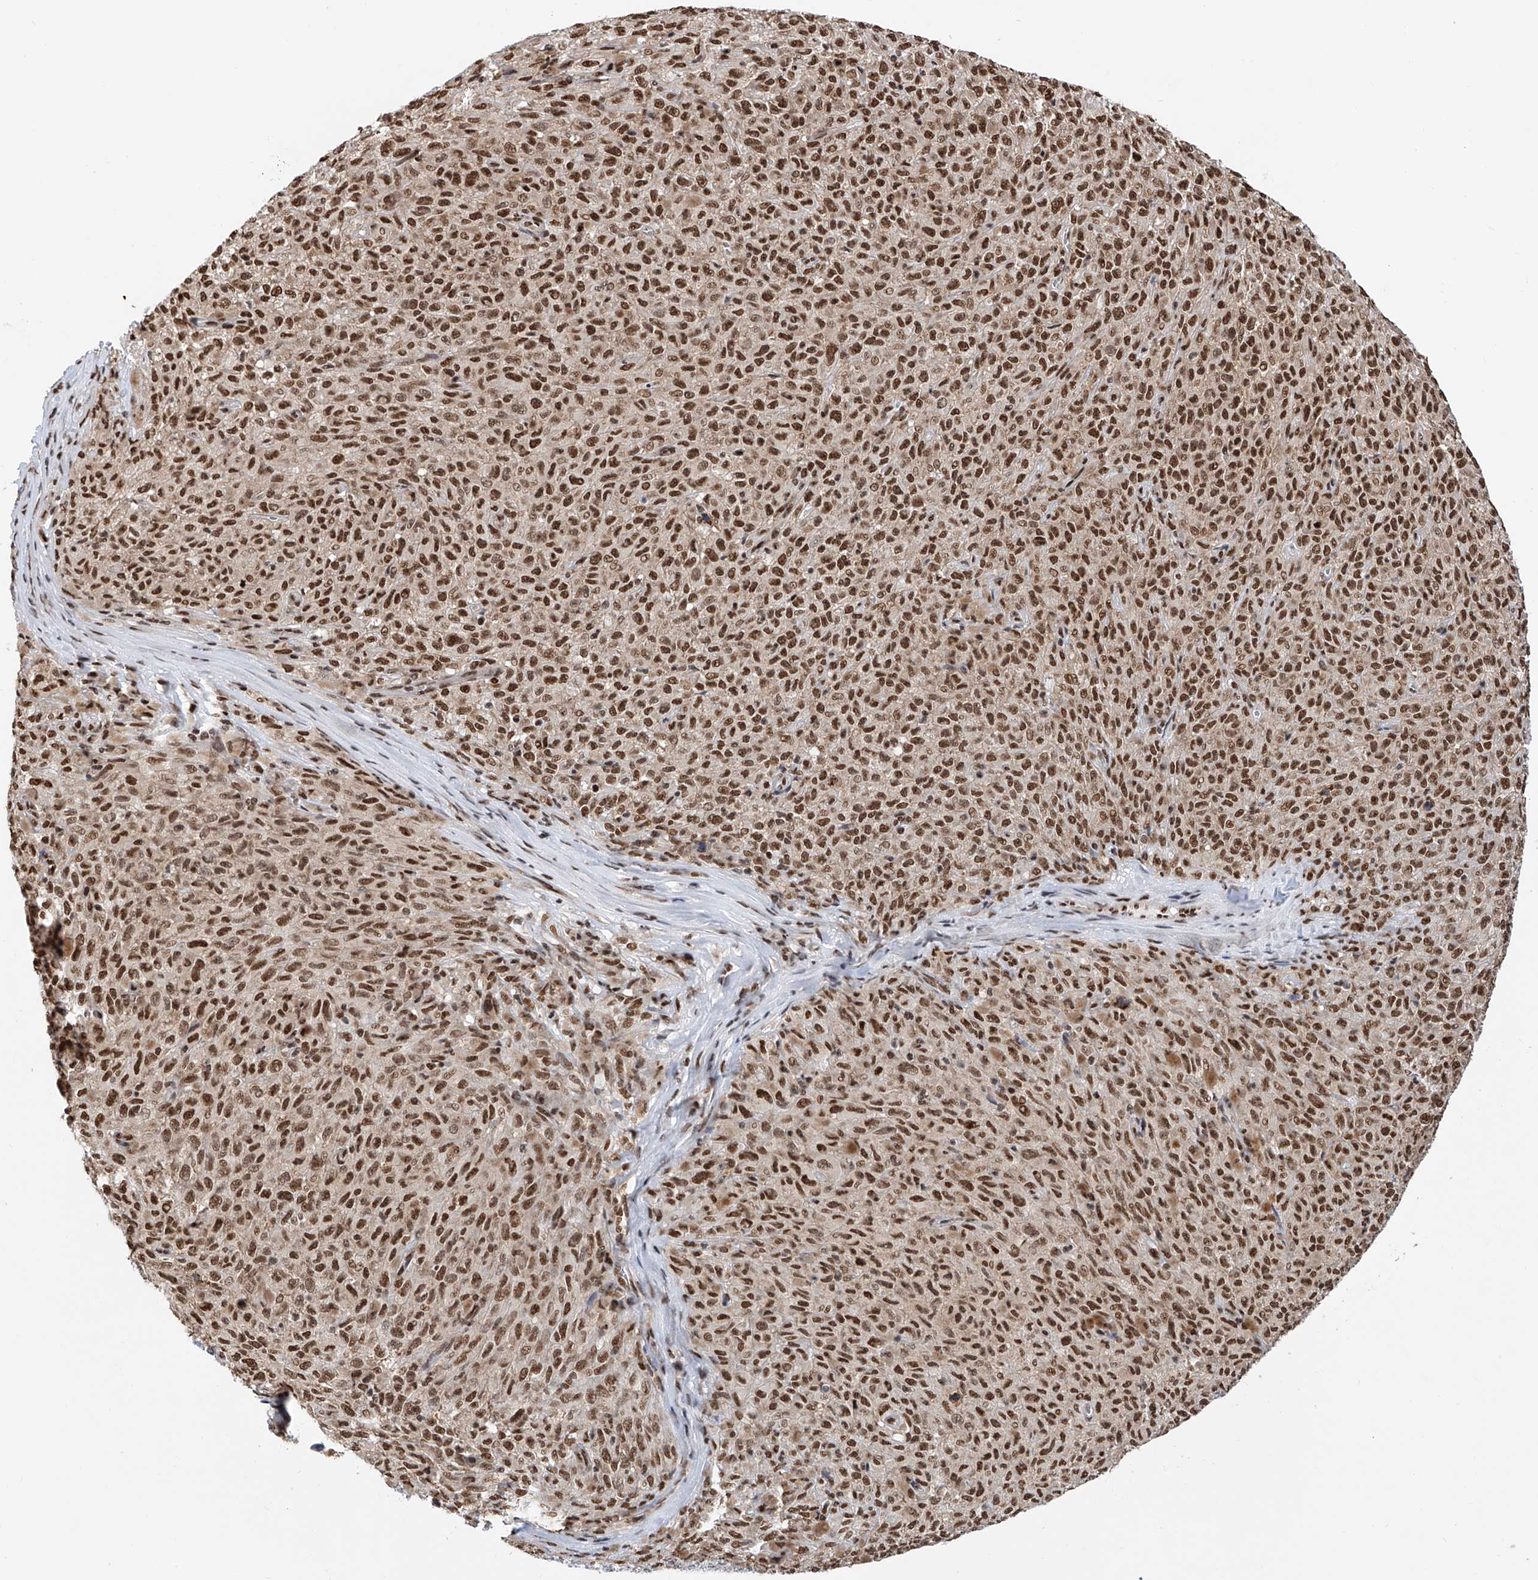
{"staining": {"intensity": "strong", "quantity": ">75%", "location": "nuclear"}, "tissue": "melanoma", "cell_type": "Tumor cells", "image_type": "cancer", "snomed": [{"axis": "morphology", "description": "Malignant melanoma, NOS"}, {"axis": "topography", "description": "Skin"}], "caption": "Melanoma was stained to show a protein in brown. There is high levels of strong nuclear staining in approximately >75% of tumor cells. (Stains: DAB in brown, nuclei in blue, Microscopy: brightfield microscopy at high magnification).", "gene": "SRSF6", "patient": {"sex": "female", "age": 82}}